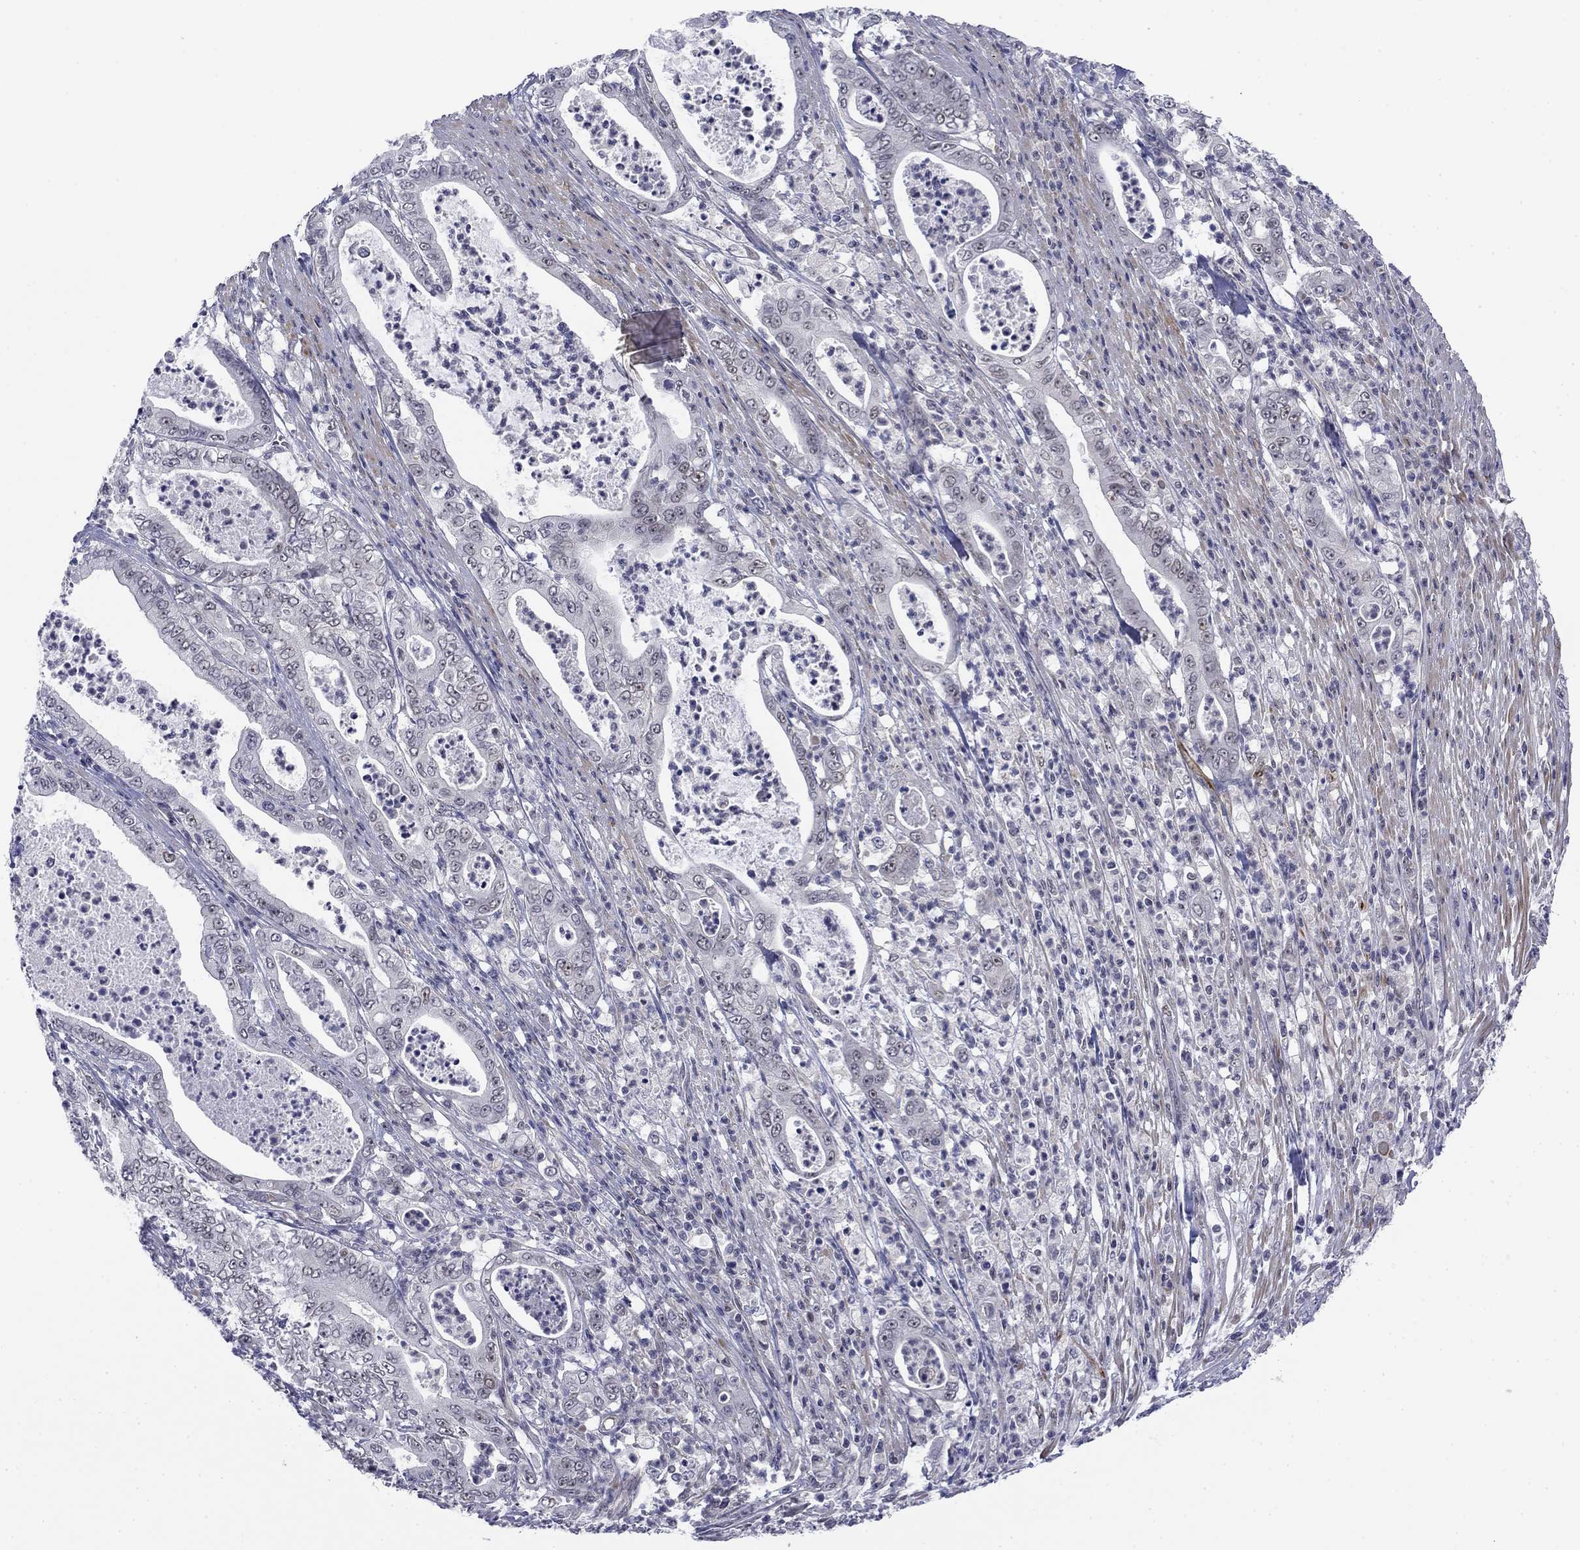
{"staining": {"intensity": "negative", "quantity": "none", "location": "none"}, "tissue": "pancreatic cancer", "cell_type": "Tumor cells", "image_type": "cancer", "snomed": [{"axis": "morphology", "description": "Adenocarcinoma, NOS"}, {"axis": "topography", "description": "Pancreas"}], "caption": "An IHC histopathology image of pancreatic cancer (adenocarcinoma) is shown. There is no staining in tumor cells of pancreatic cancer (adenocarcinoma).", "gene": "TIGD4", "patient": {"sex": "male", "age": 71}}